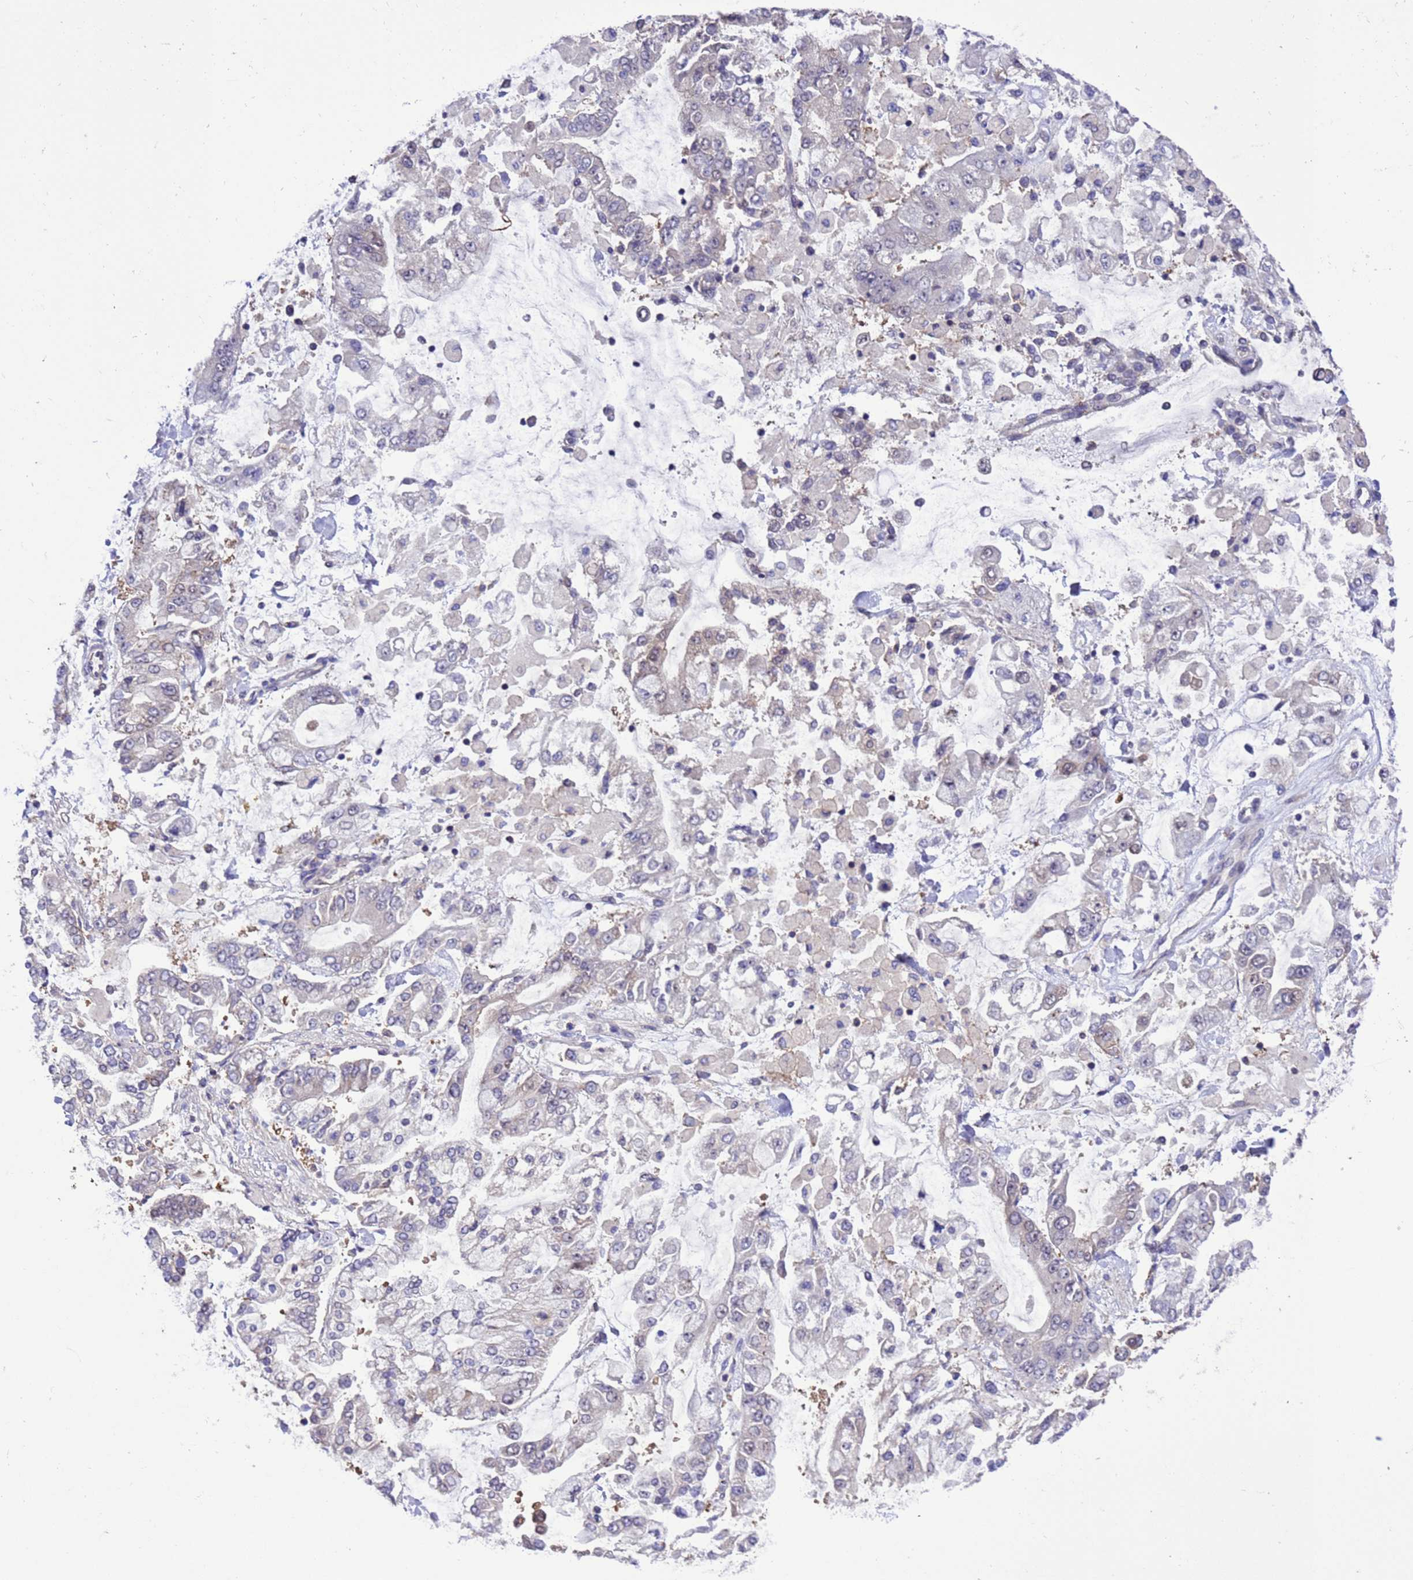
{"staining": {"intensity": "negative", "quantity": "none", "location": "none"}, "tissue": "stomach cancer", "cell_type": "Tumor cells", "image_type": "cancer", "snomed": [{"axis": "morphology", "description": "Normal tissue, NOS"}, {"axis": "morphology", "description": "Adenocarcinoma, NOS"}, {"axis": "topography", "description": "Stomach, upper"}, {"axis": "topography", "description": "Stomach"}], "caption": "Tumor cells show no significant protein expression in stomach cancer. (Brightfield microscopy of DAB (3,3'-diaminobenzidine) IHC at high magnification).", "gene": "ZFP69B", "patient": {"sex": "male", "age": 76}}